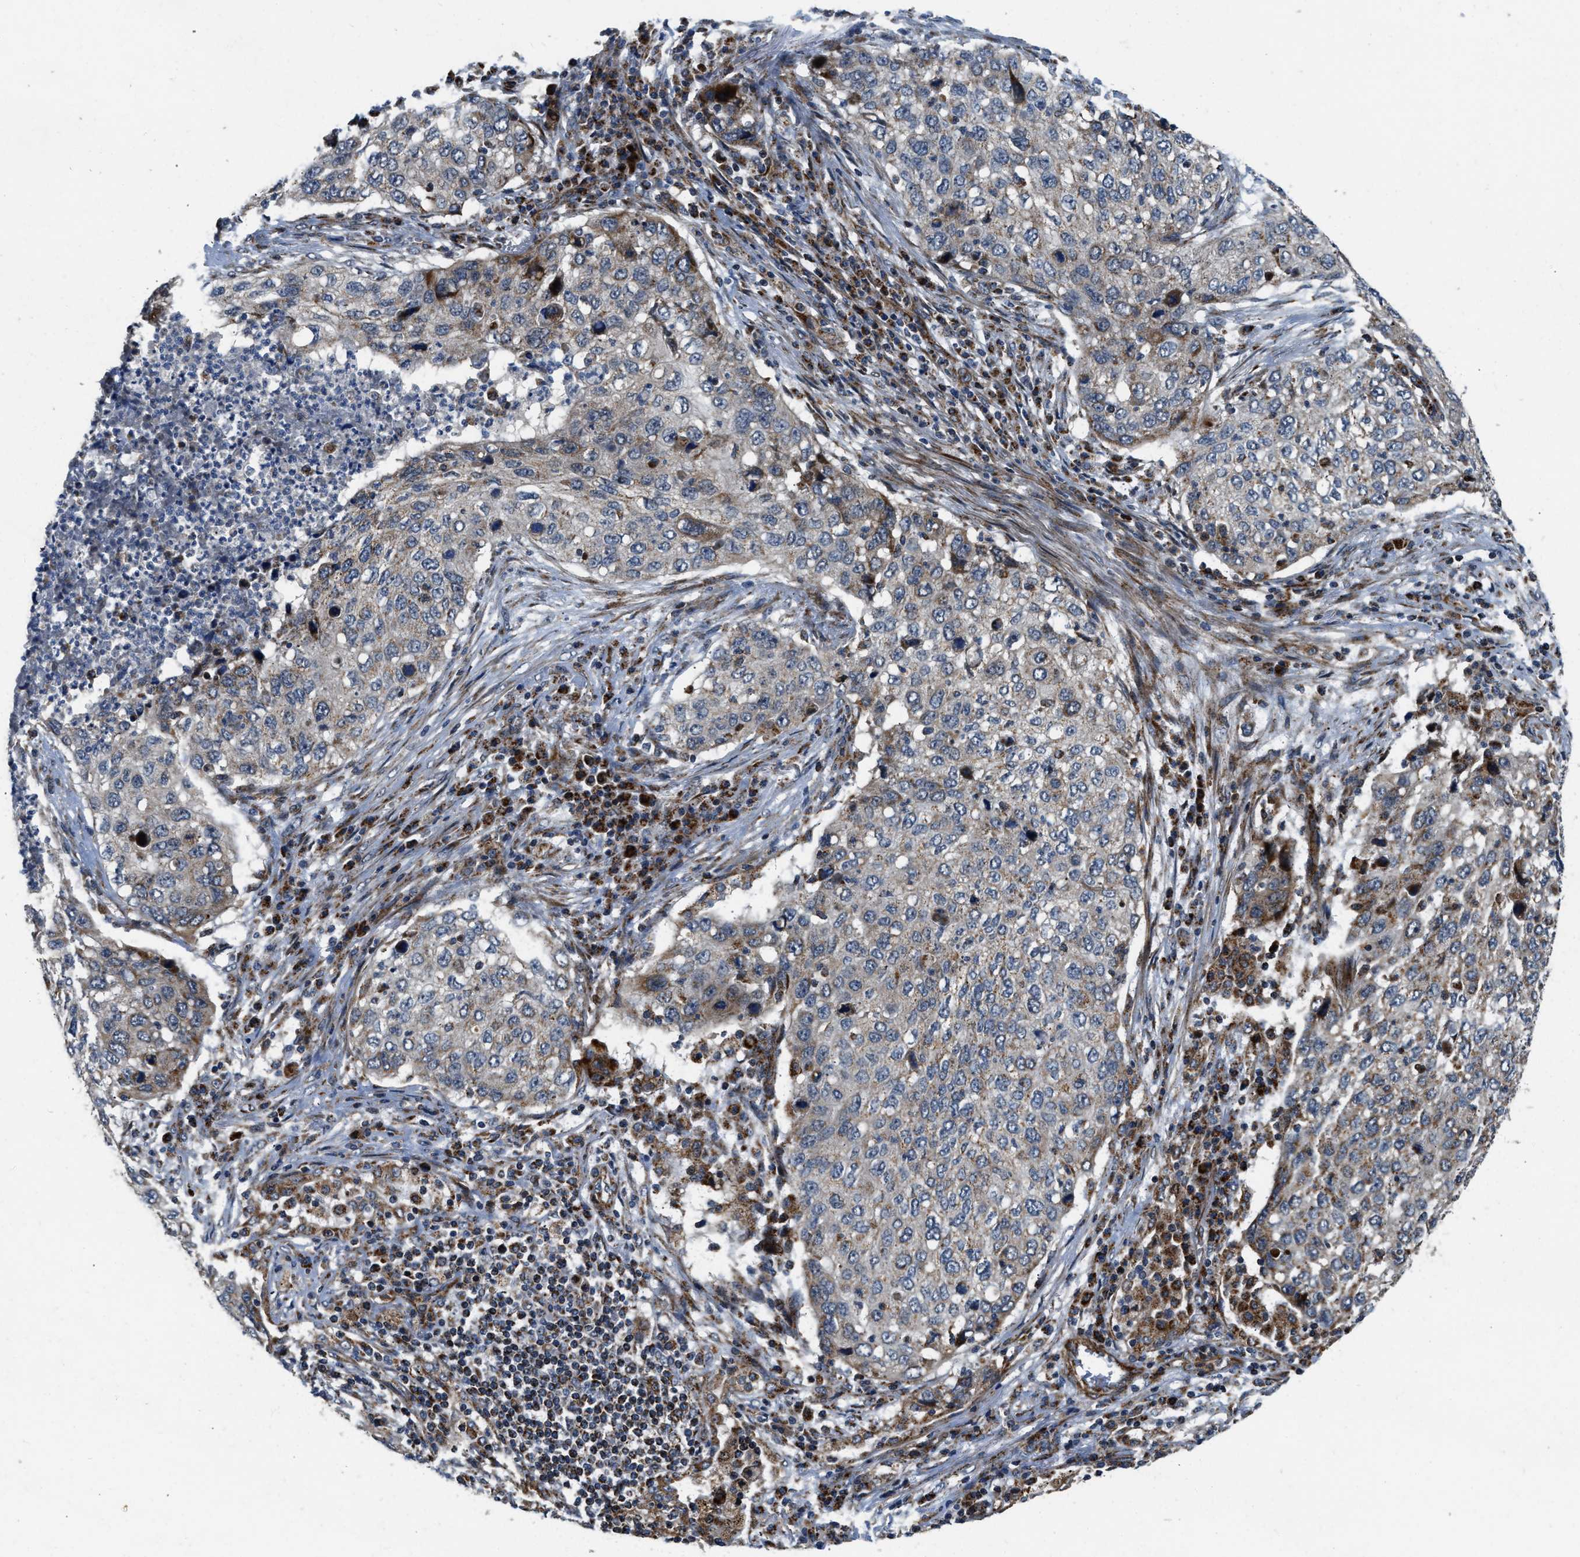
{"staining": {"intensity": "moderate", "quantity": "<25%", "location": "cytoplasmic/membranous"}, "tissue": "lung cancer", "cell_type": "Tumor cells", "image_type": "cancer", "snomed": [{"axis": "morphology", "description": "Squamous cell carcinoma, NOS"}, {"axis": "topography", "description": "Lung"}], "caption": "Lung cancer stained for a protein exhibits moderate cytoplasmic/membranous positivity in tumor cells. (Brightfield microscopy of DAB IHC at high magnification).", "gene": "GSDME", "patient": {"sex": "female", "age": 63}}